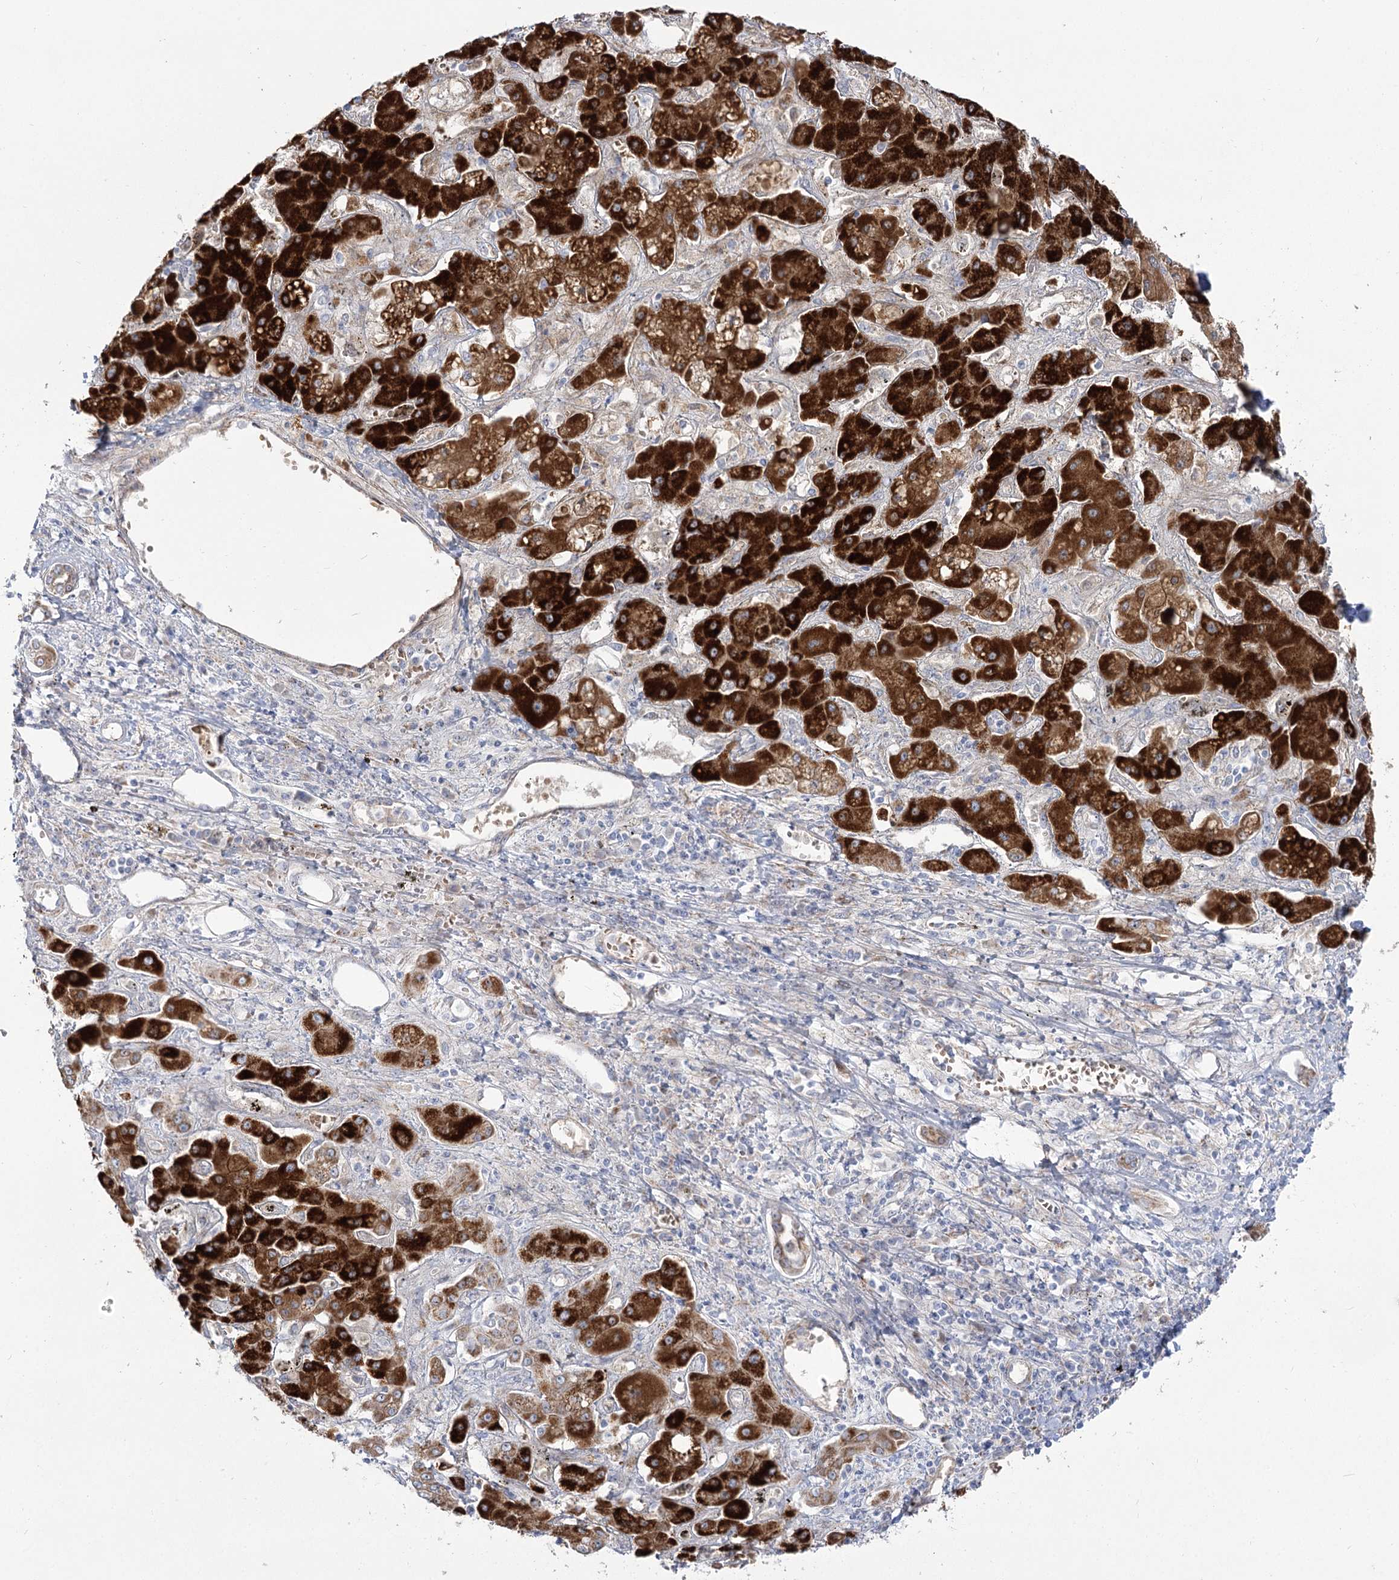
{"staining": {"intensity": "strong", "quantity": ">75%", "location": "cytoplasmic/membranous"}, "tissue": "liver cancer", "cell_type": "Tumor cells", "image_type": "cancer", "snomed": [{"axis": "morphology", "description": "Cholangiocarcinoma"}, {"axis": "topography", "description": "Liver"}], "caption": "A high-resolution photomicrograph shows IHC staining of cholangiocarcinoma (liver), which reveals strong cytoplasmic/membranous staining in about >75% of tumor cells.", "gene": "SUOX", "patient": {"sex": "male", "age": 67}}